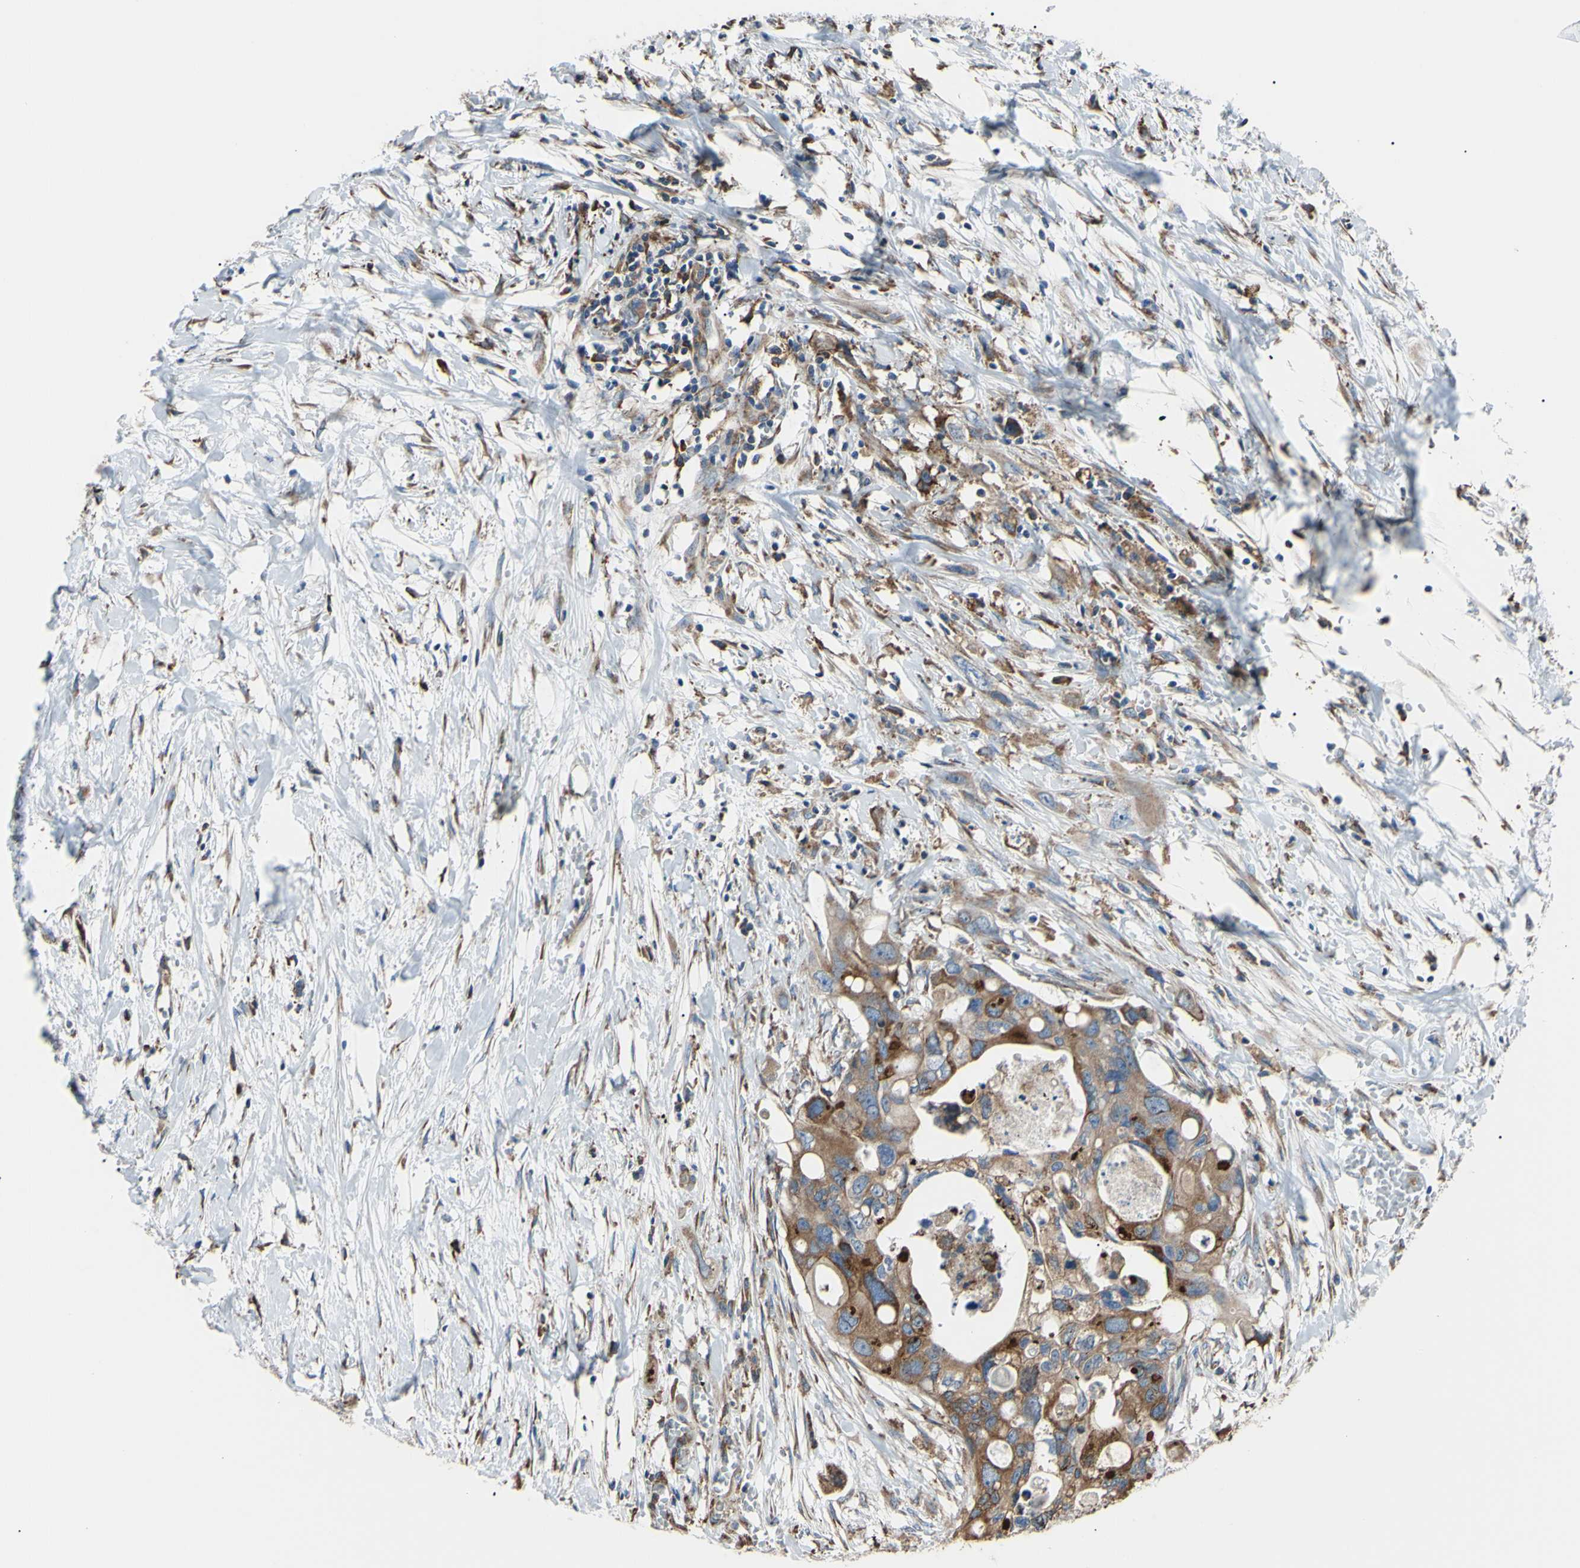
{"staining": {"intensity": "moderate", "quantity": ">75%", "location": "cytoplasmic/membranous"}, "tissue": "colorectal cancer", "cell_type": "Tumor cells", "image_type": "cancer", "snomed": [{"axis": "morphology", "description": "Adenocarcinoma, NOS"}, {"axis": "topography", "description": "Colon"}], "caption": "There is medium levels of moderate cytoplasmic/membranous positivity in tumor cells of colorectal cancer, as demonstrated by immunohistochemical staining (brown color).", "gene": "BMF", "patient": {"sex": "female", "age": 57}}